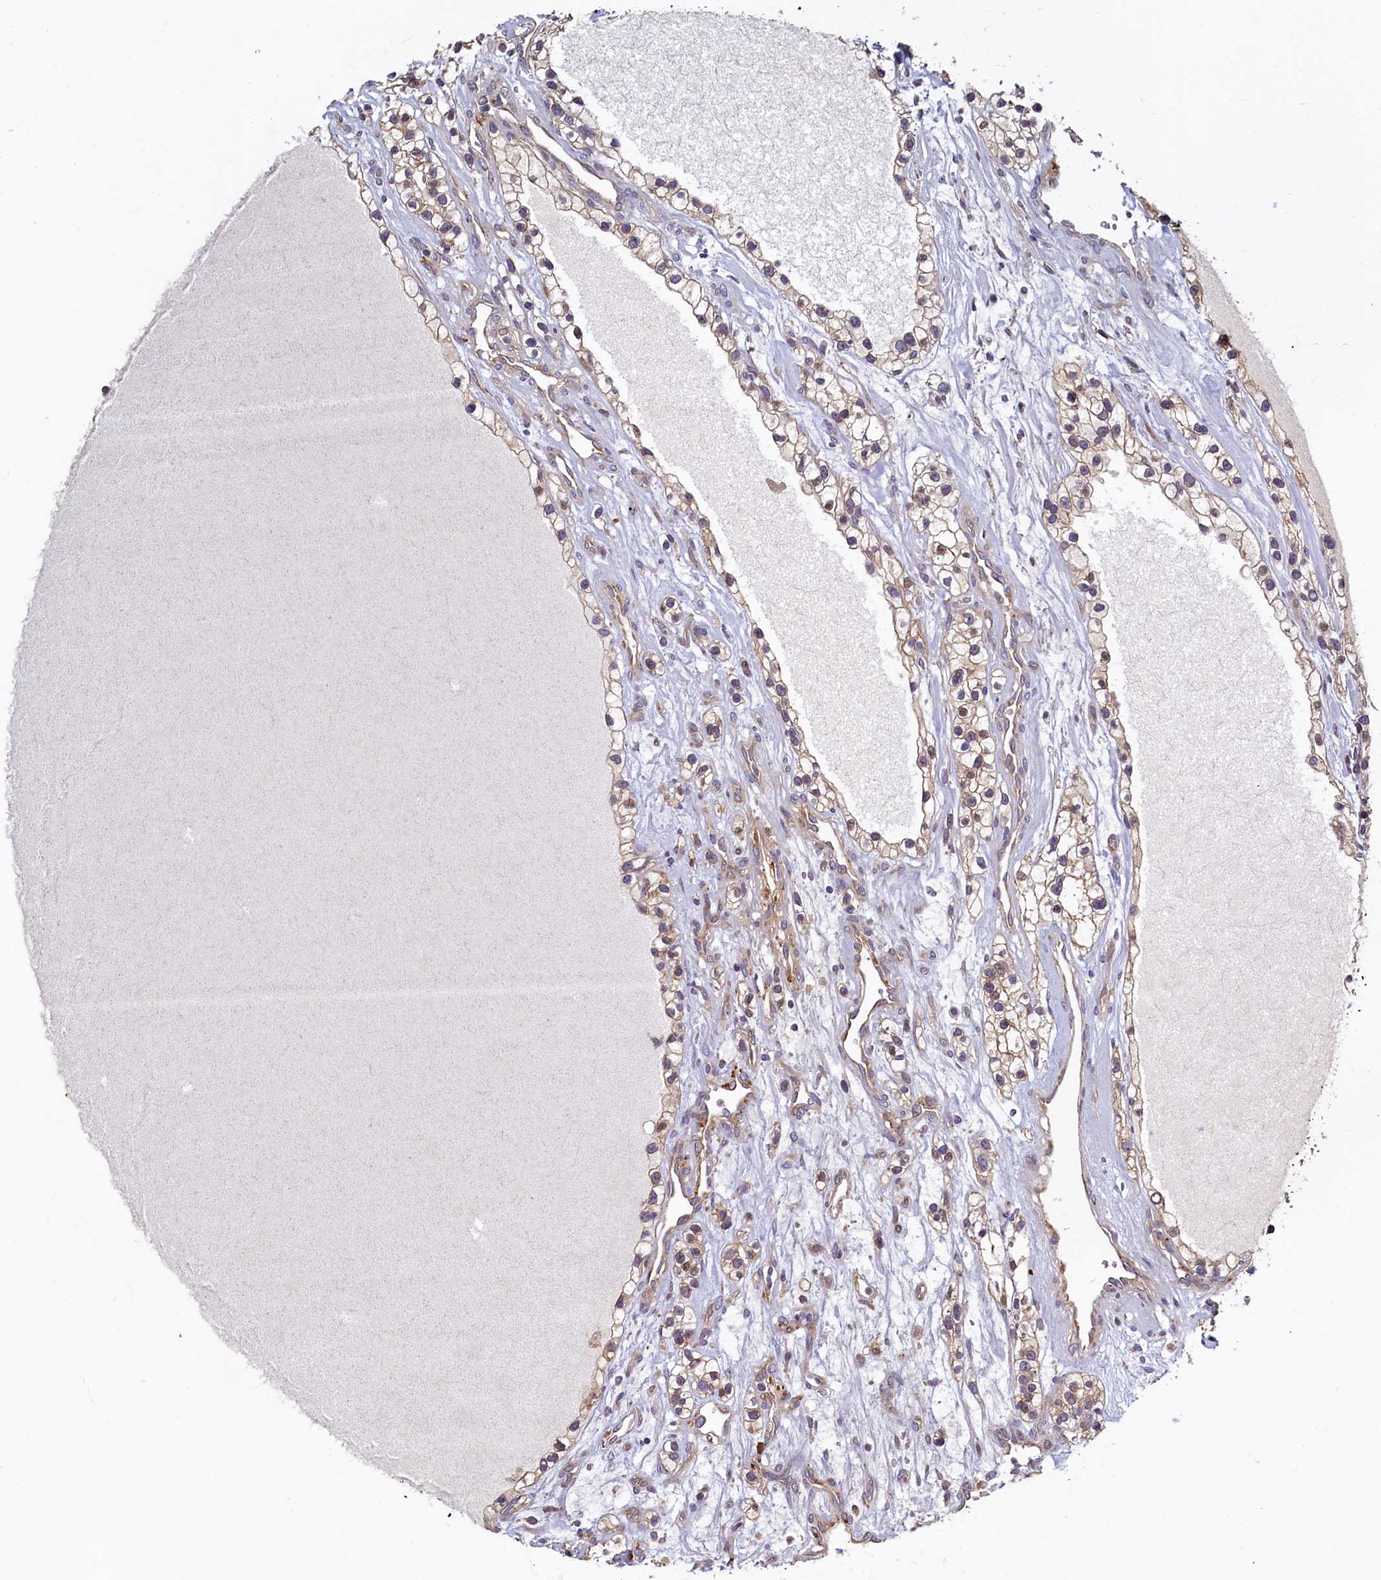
{"staining": {"intensity": "weak", "quantity": "25%-75%", "location": "cytoplasmic/membranous"}, "tissue": "renal cancer", "cell_type": "Tumor cells", "image_type": "cancer", "snomed": [{"axis": "morphology", "description": "Adenocarcinoma, NOS"}, {"axis": "topography", "description": "Kidney"}], "caption": "Immunohistochemical staining of renal adenocarcinoma reveals weak cytoplasmic/membranous protein positivity in about 25%-75% of tumor cells.", "gene": "SLC16A14", "patient": {"sex": "female", "age": 57}}